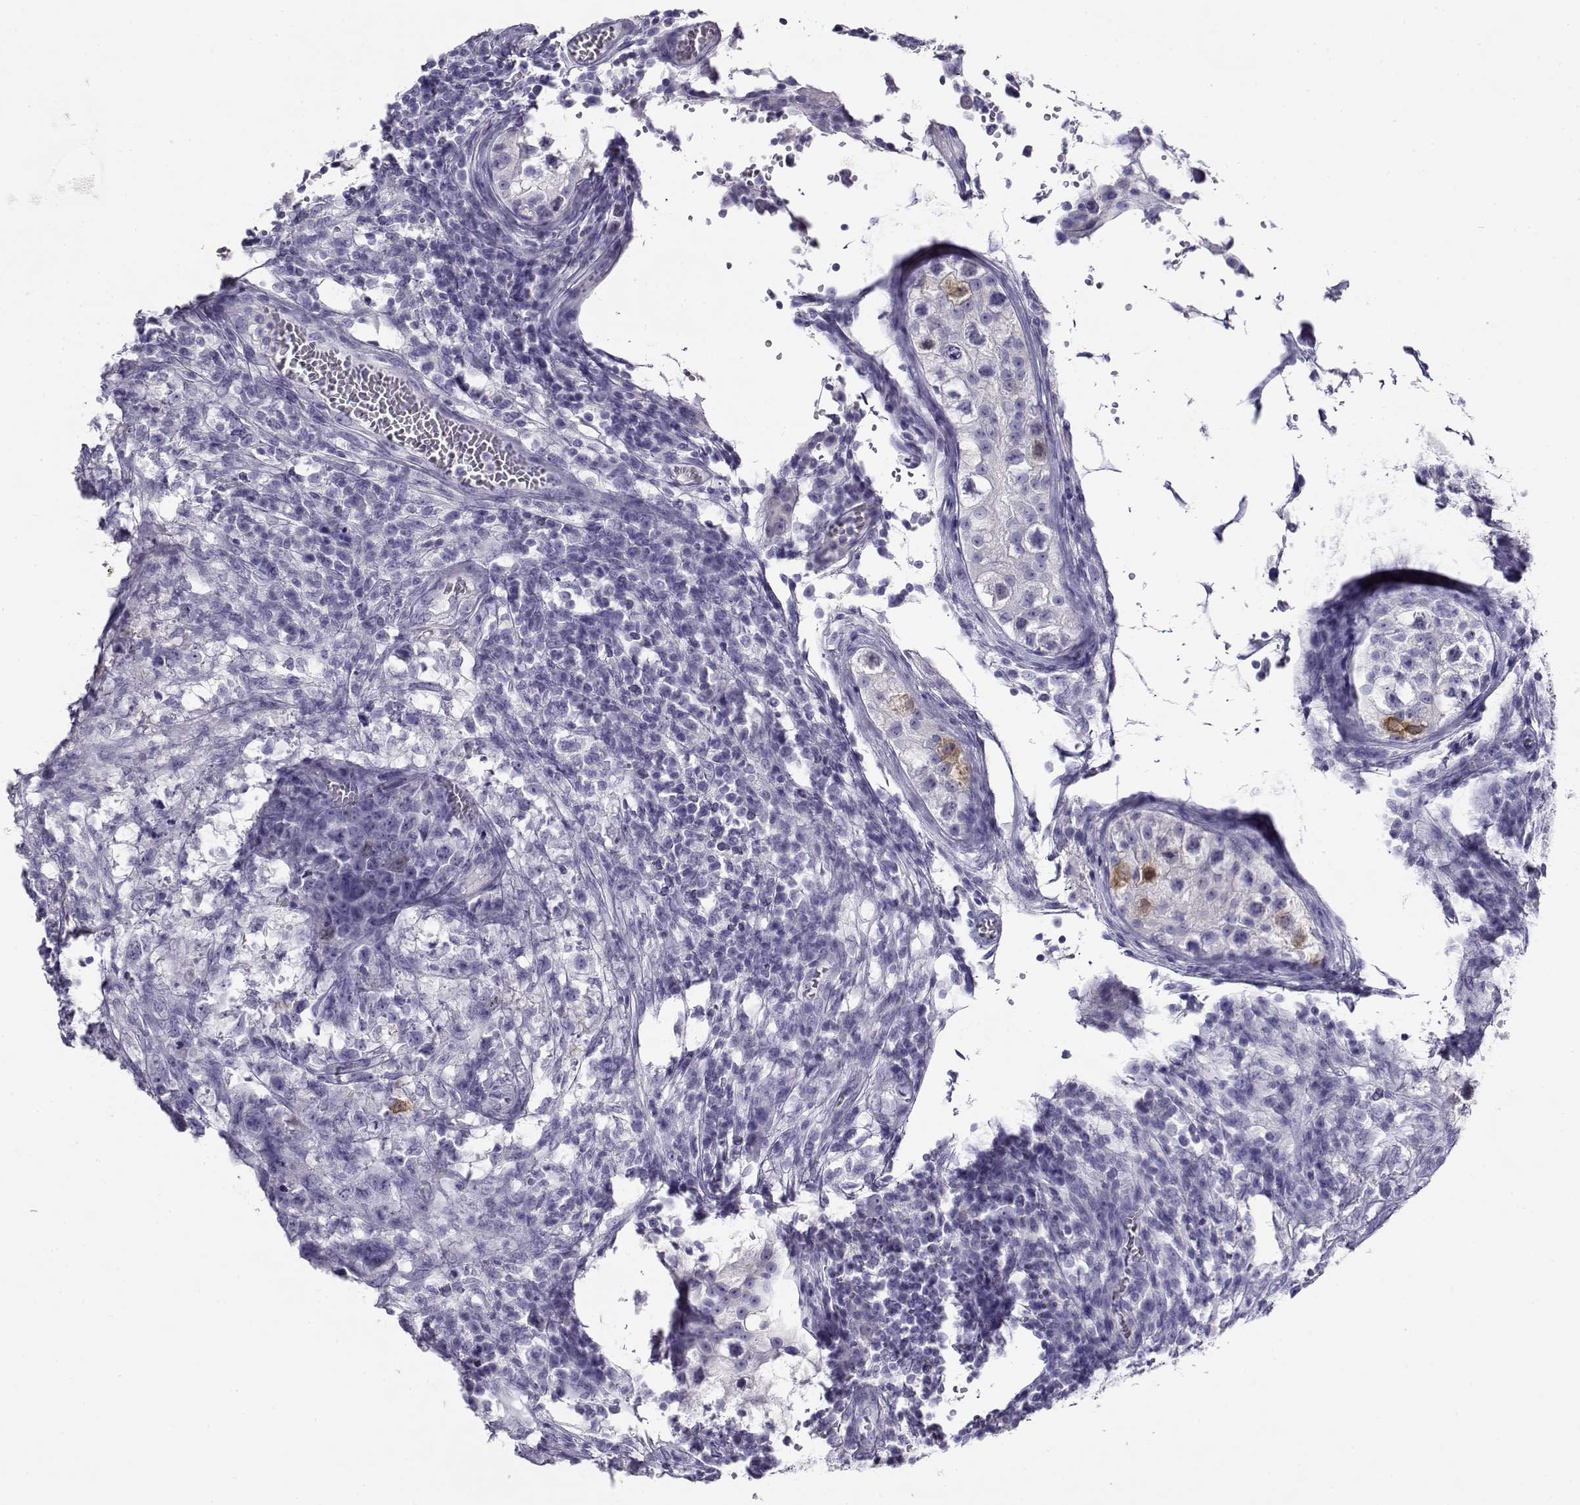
{"staining": {"intensity": "negative", "quantity": "none", "location": "none"}, "tissue": "testis cancer", "cell_type": "Tumor cells", "image_type": "cancer", "snomed": [{"axis": "morphology", "description": "Carcinoma, Embryonal, NOS"}, {"axis": "topography", "description": "Testis"}], "caption": "Immunohistochemistry (IHC) of testis cancer (embryonal carcinoma) demonstrates no expression in tumor cells.", "gene": "RHOXF2", "patient": {"sex": "male", "age": 23}}